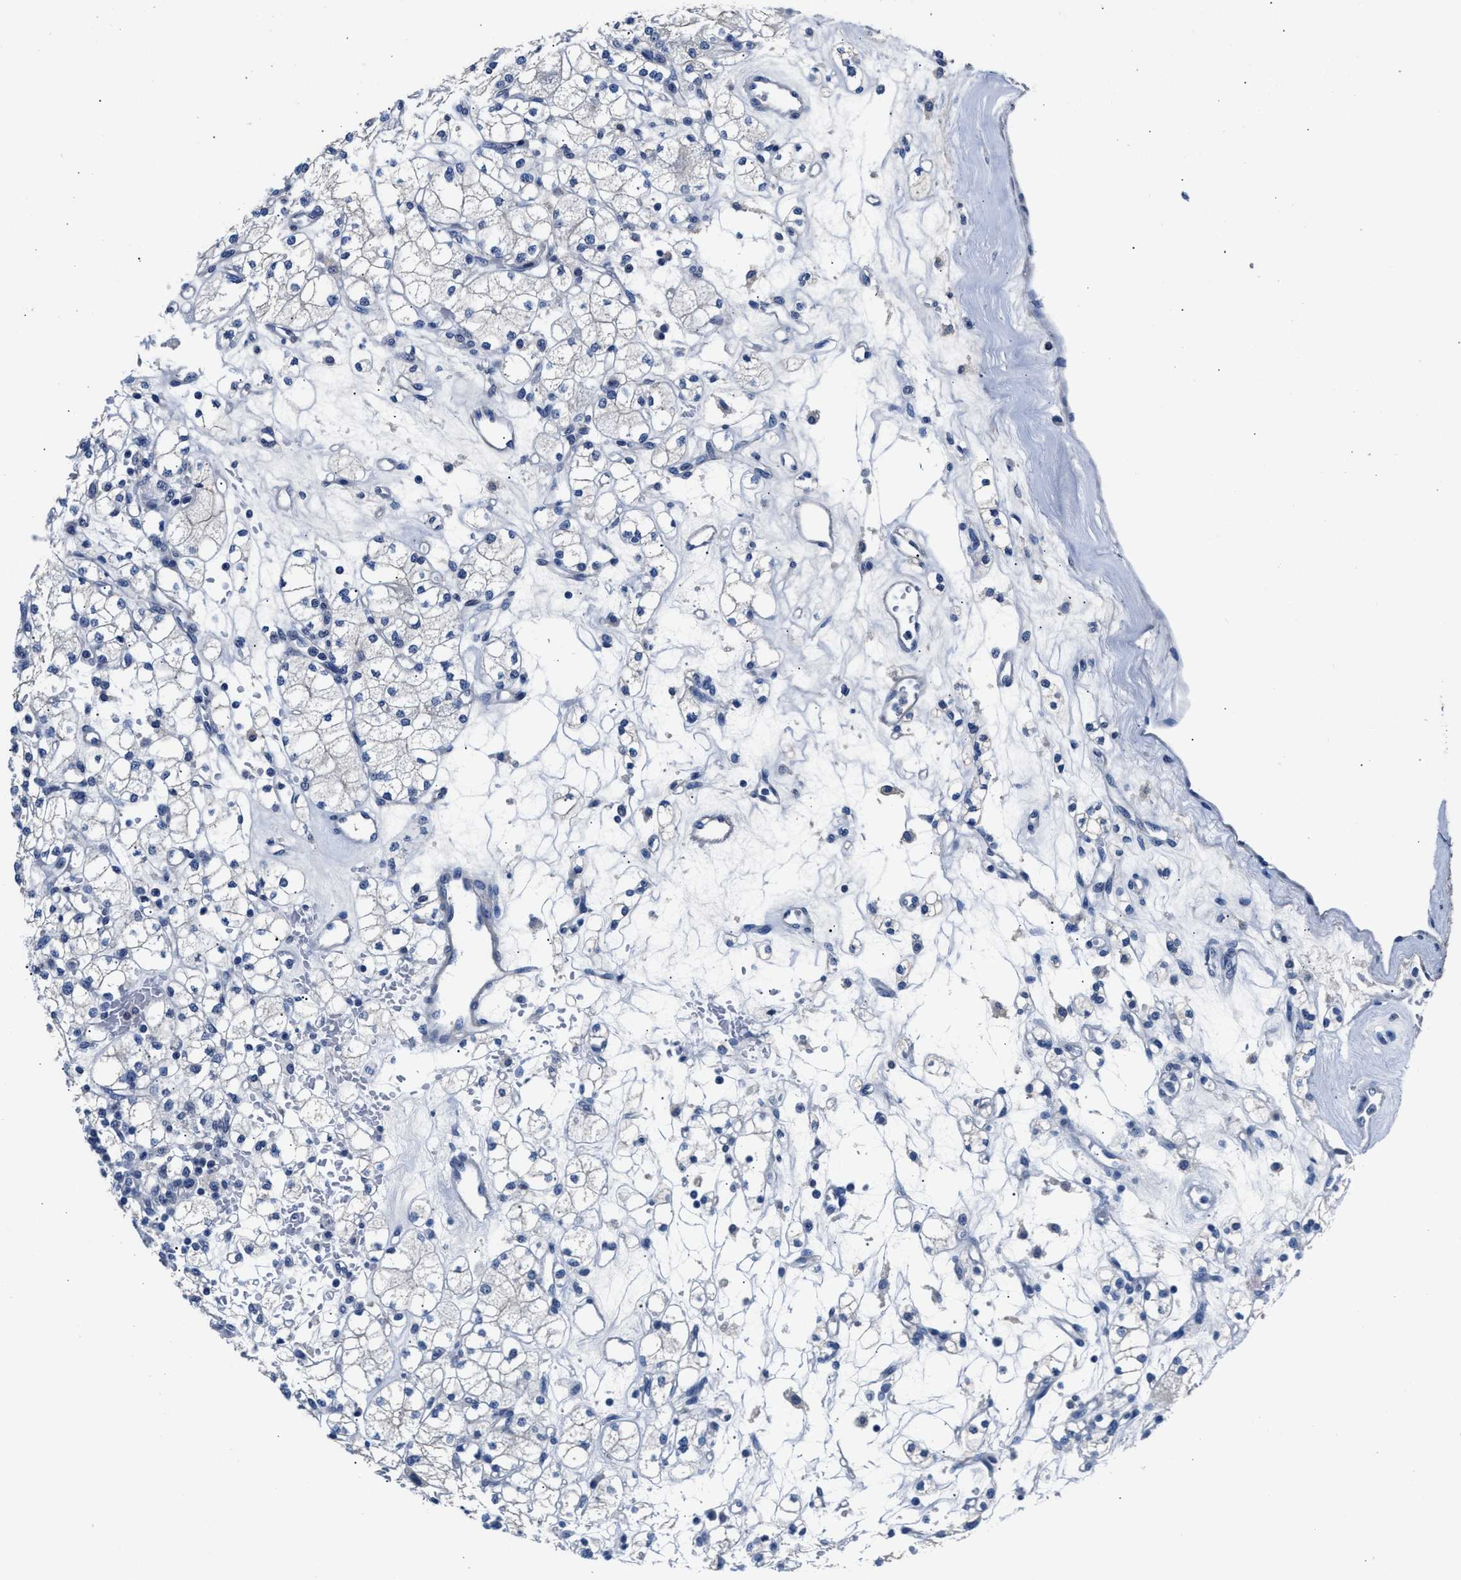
{"staining": {"intensity": "negative", "quantity": "none", "location": "none"}, "tissue": "renal cancer", "cell_type": "Tumor cells", "image_type": "cancer", "snomed": [{"axis": "morphology", "description": "Adenocarcinoma, NOS"}, {"axis": "topography", "description": "Kidney"}], "caption": "A micrograph of renal adenocarcinoma stained for a protein displays no brown staining in tumor cells.", "gene": "MYH3", "patient": {"sex": "male", "age": 77}}